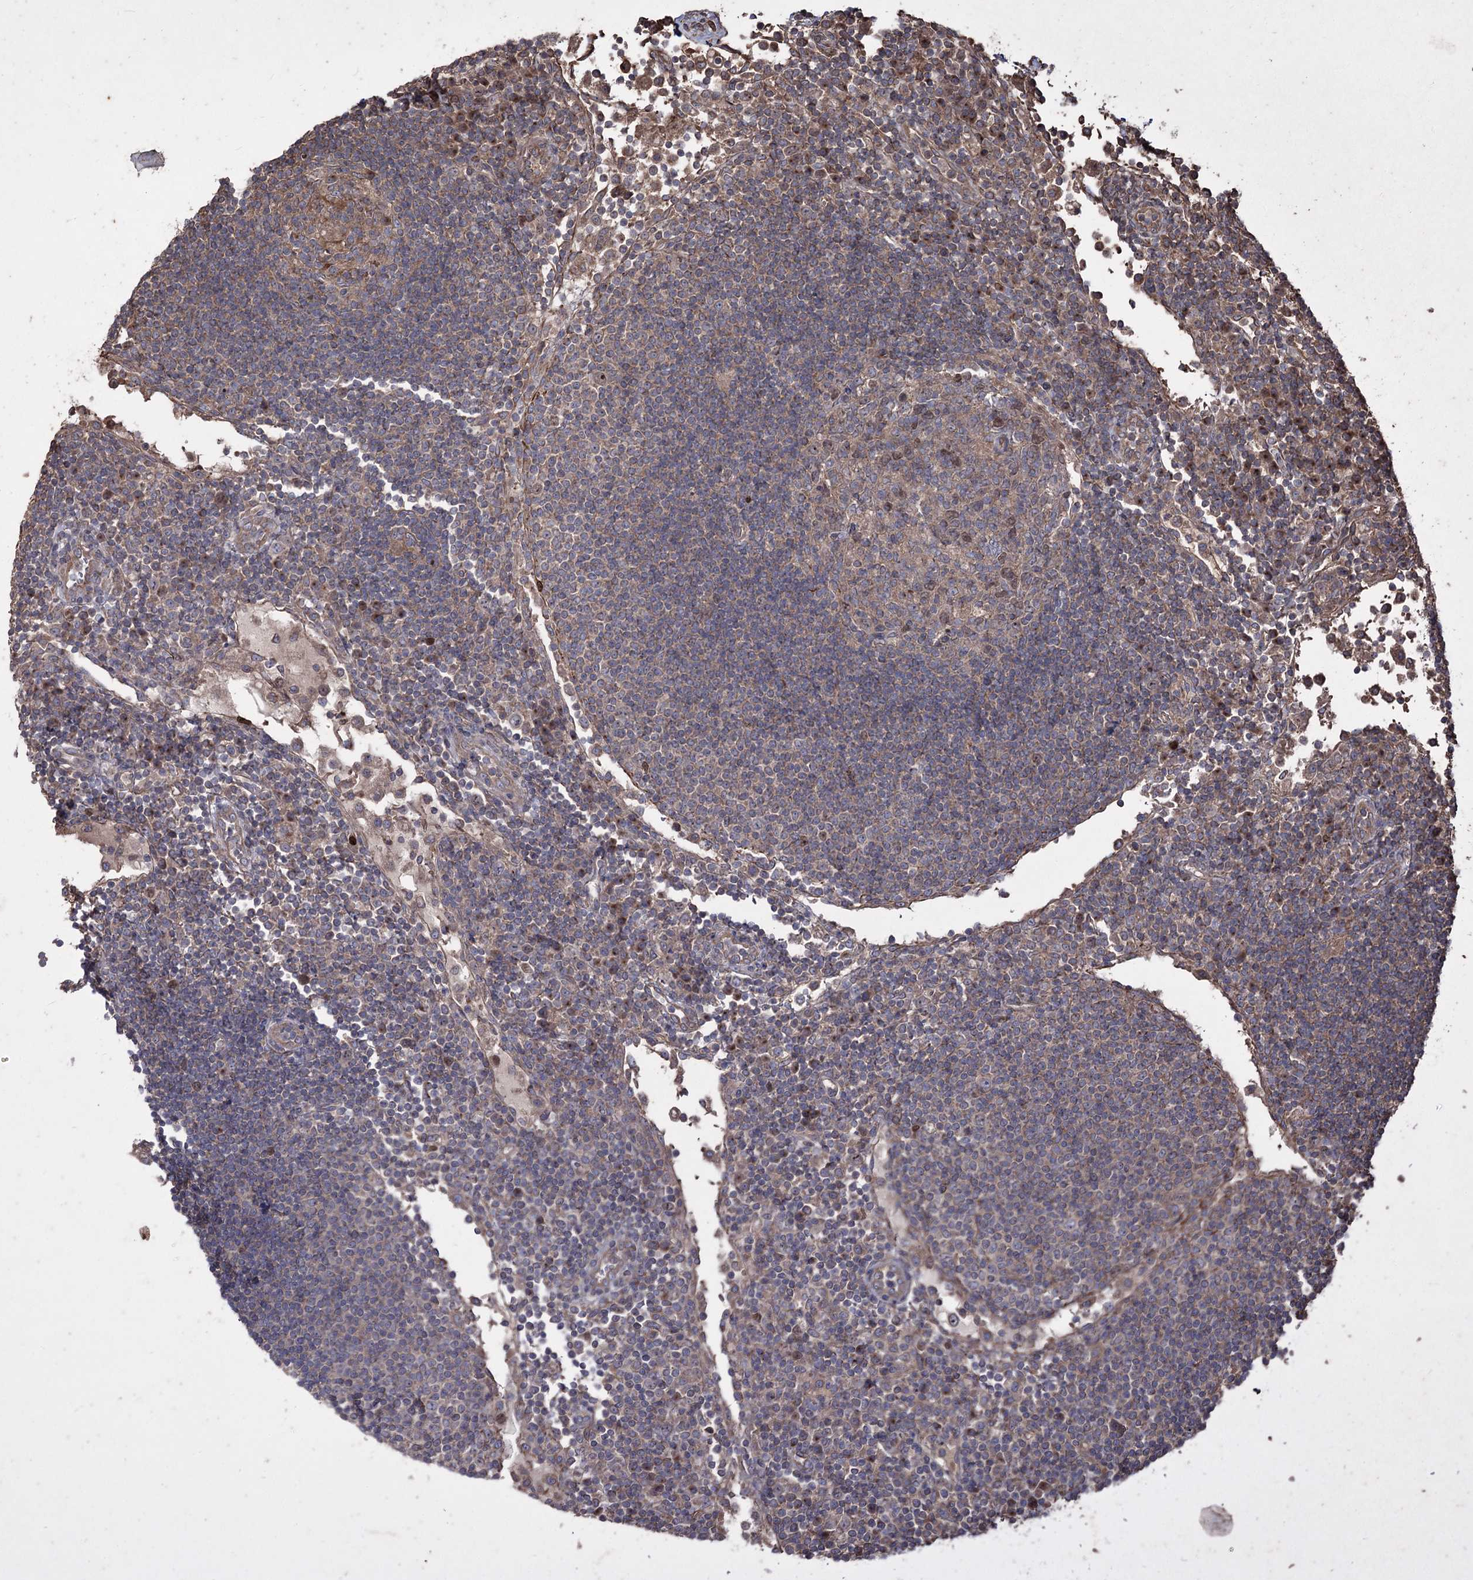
{"staining": {"intensity": "moderate", "quantity": "<25%", "location": "nuclear"}, "tissue": "lymph node", "cell_type": "Germinal center cells", "image_type": "normal", "snomed": [{"axis": "morphology", "description": "Normal tissue, NOS"}, {"axis": "topography", "description": "Lymph node"}], "caption": "Immunohistochemical staining of unremarkable lymph node displays moderate nuclear protein expression in about <25% of germinal center cells. The staining was performed using DAB to visualize the protein expression in brown, while the nuclei were stained in blue with hematoxylin (Magnification: 20x).", "gene": "PRC1", "patient": {"sex": "female", "age": 53}}